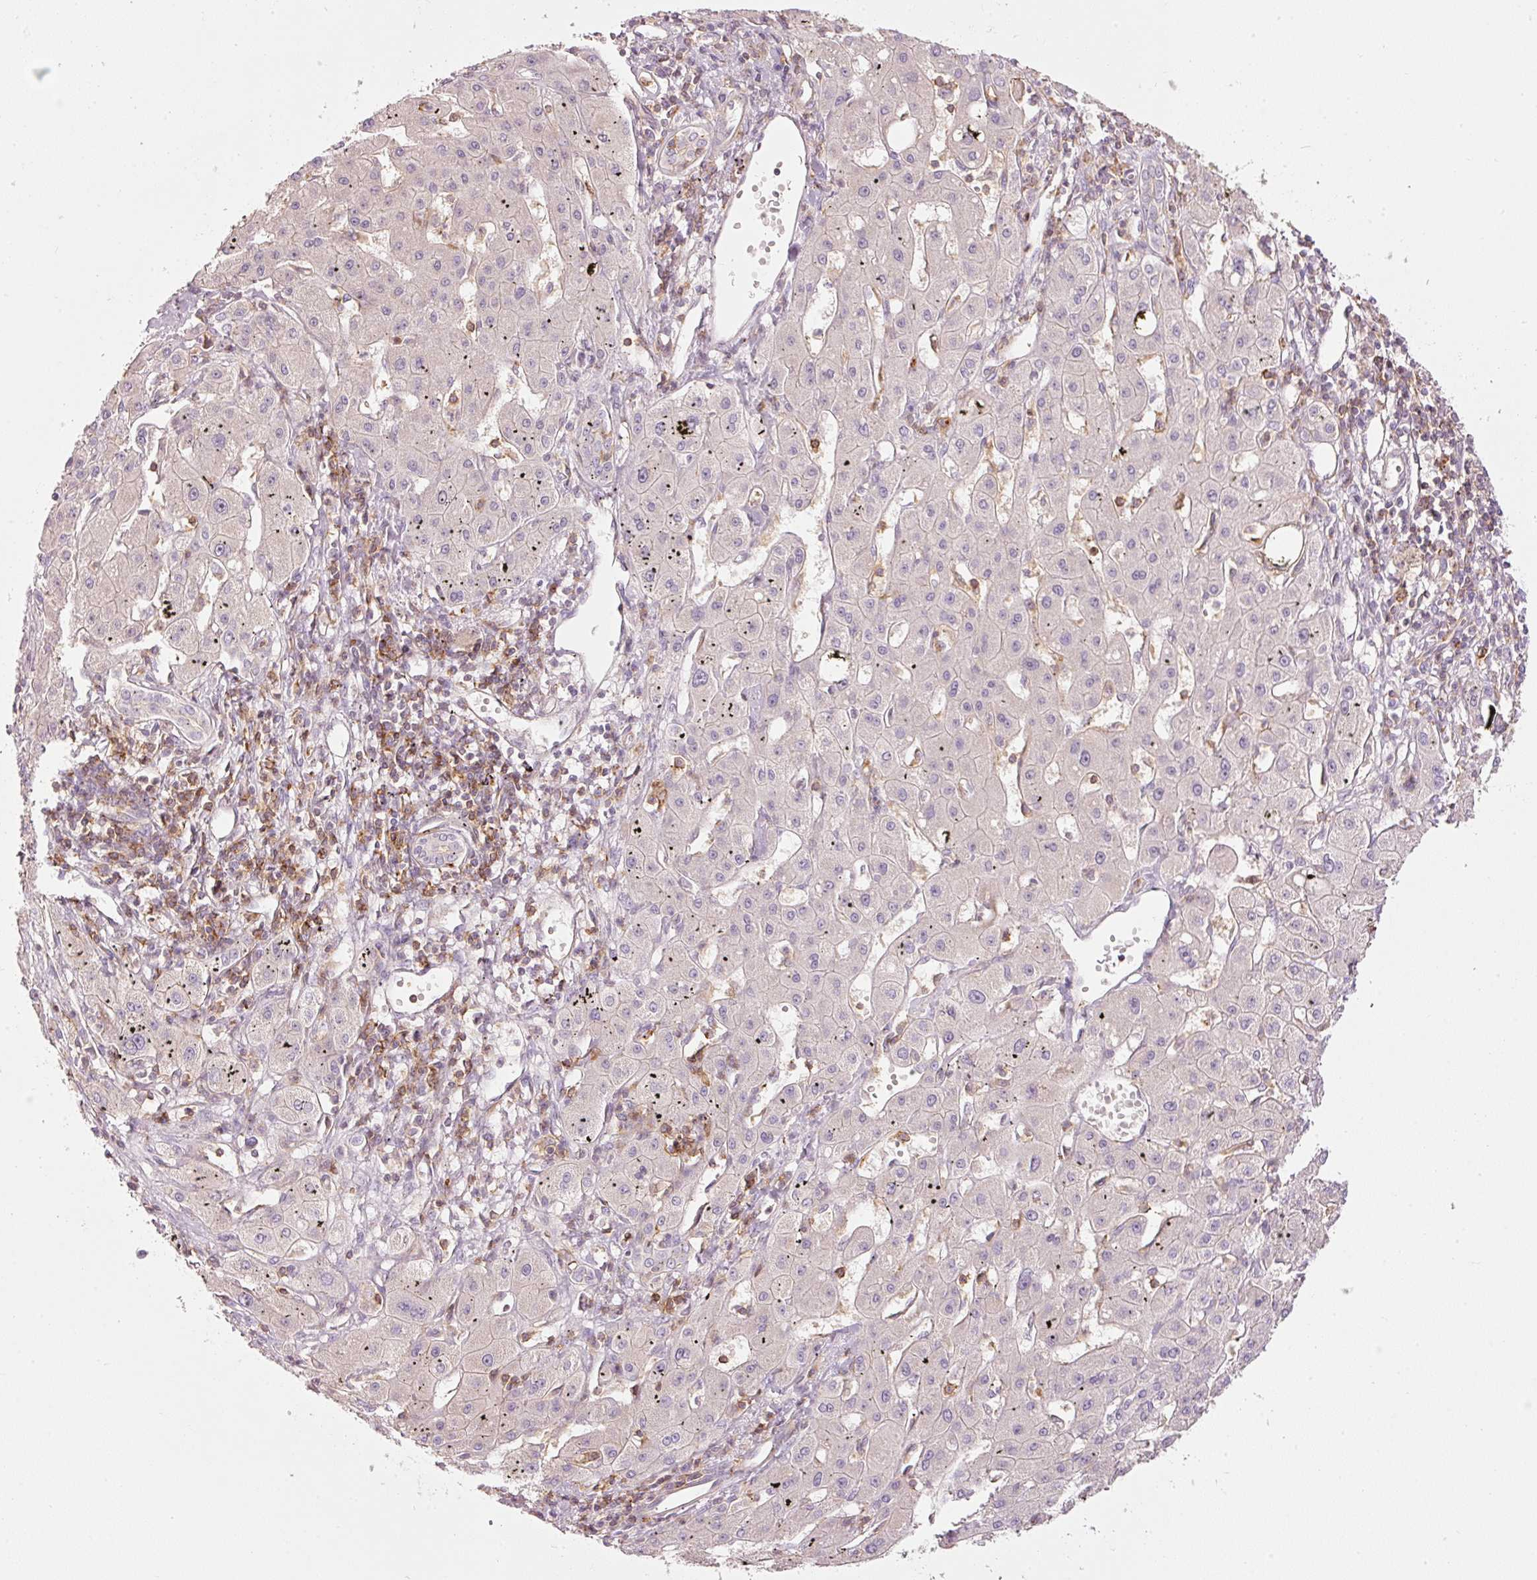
{"staining": {"intensity": "negative", "quantity": "none", "location": "none"}, "tissue": "liver cancer", "cell_type": "Tumor cells", "image_type": "cancer", "snomed": [{"axis": "morphology", "description": "Carcinoma, Hepatocellular, NOS"}, {"axis": "topography", "description": "Liver"}], "caption": "Image shows no significant protein staining in tumor cells of liver hepatocellular carcinoma. (DAB (3,3'-diaminobenzidine) immunohistochemistry visualized using brightfield microscopy, high magnification).", "gene": "SIPA1", "patient": {"sex": "male", "age": 72}}